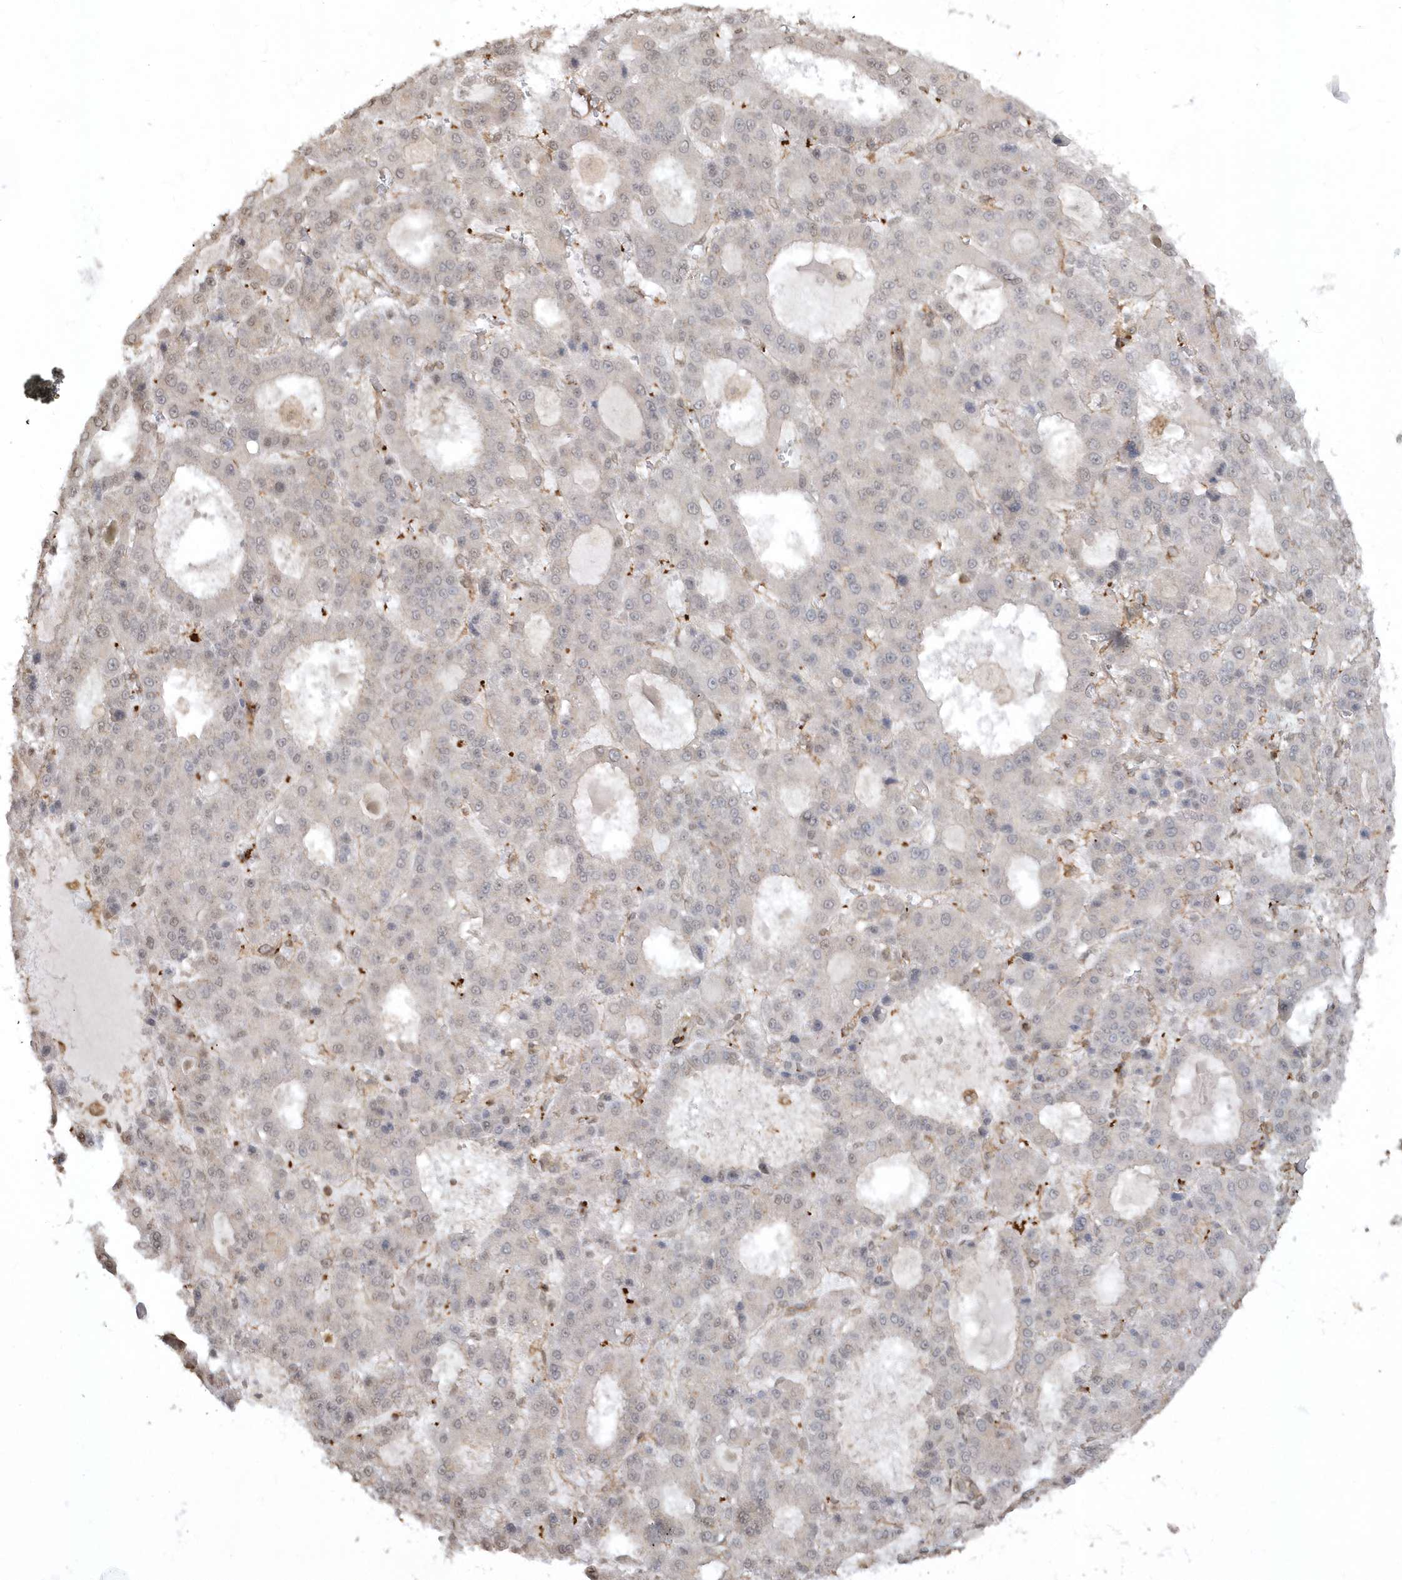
{"staining": {"intensity": "weak", "quantity": "<25%", "location": "nuclear"}, "tissue": "liver cancer", "cell_type": "Tumor cells", "image_type": "cancer", "snomed": [{"axis": "morphology", "description": "Carcinoma, Hepatocellular, NOS"}, {"axis": "topography", "description": "Liver"}], "caption": "High power microscopy histopathology image of an immunohistochemistry (IHC) image of hepatocellular carcinoma (liver), revealing no significant positivity in tumor cells.", "gene": "BSN", "patient": {"sex": "male", "age": 70}}